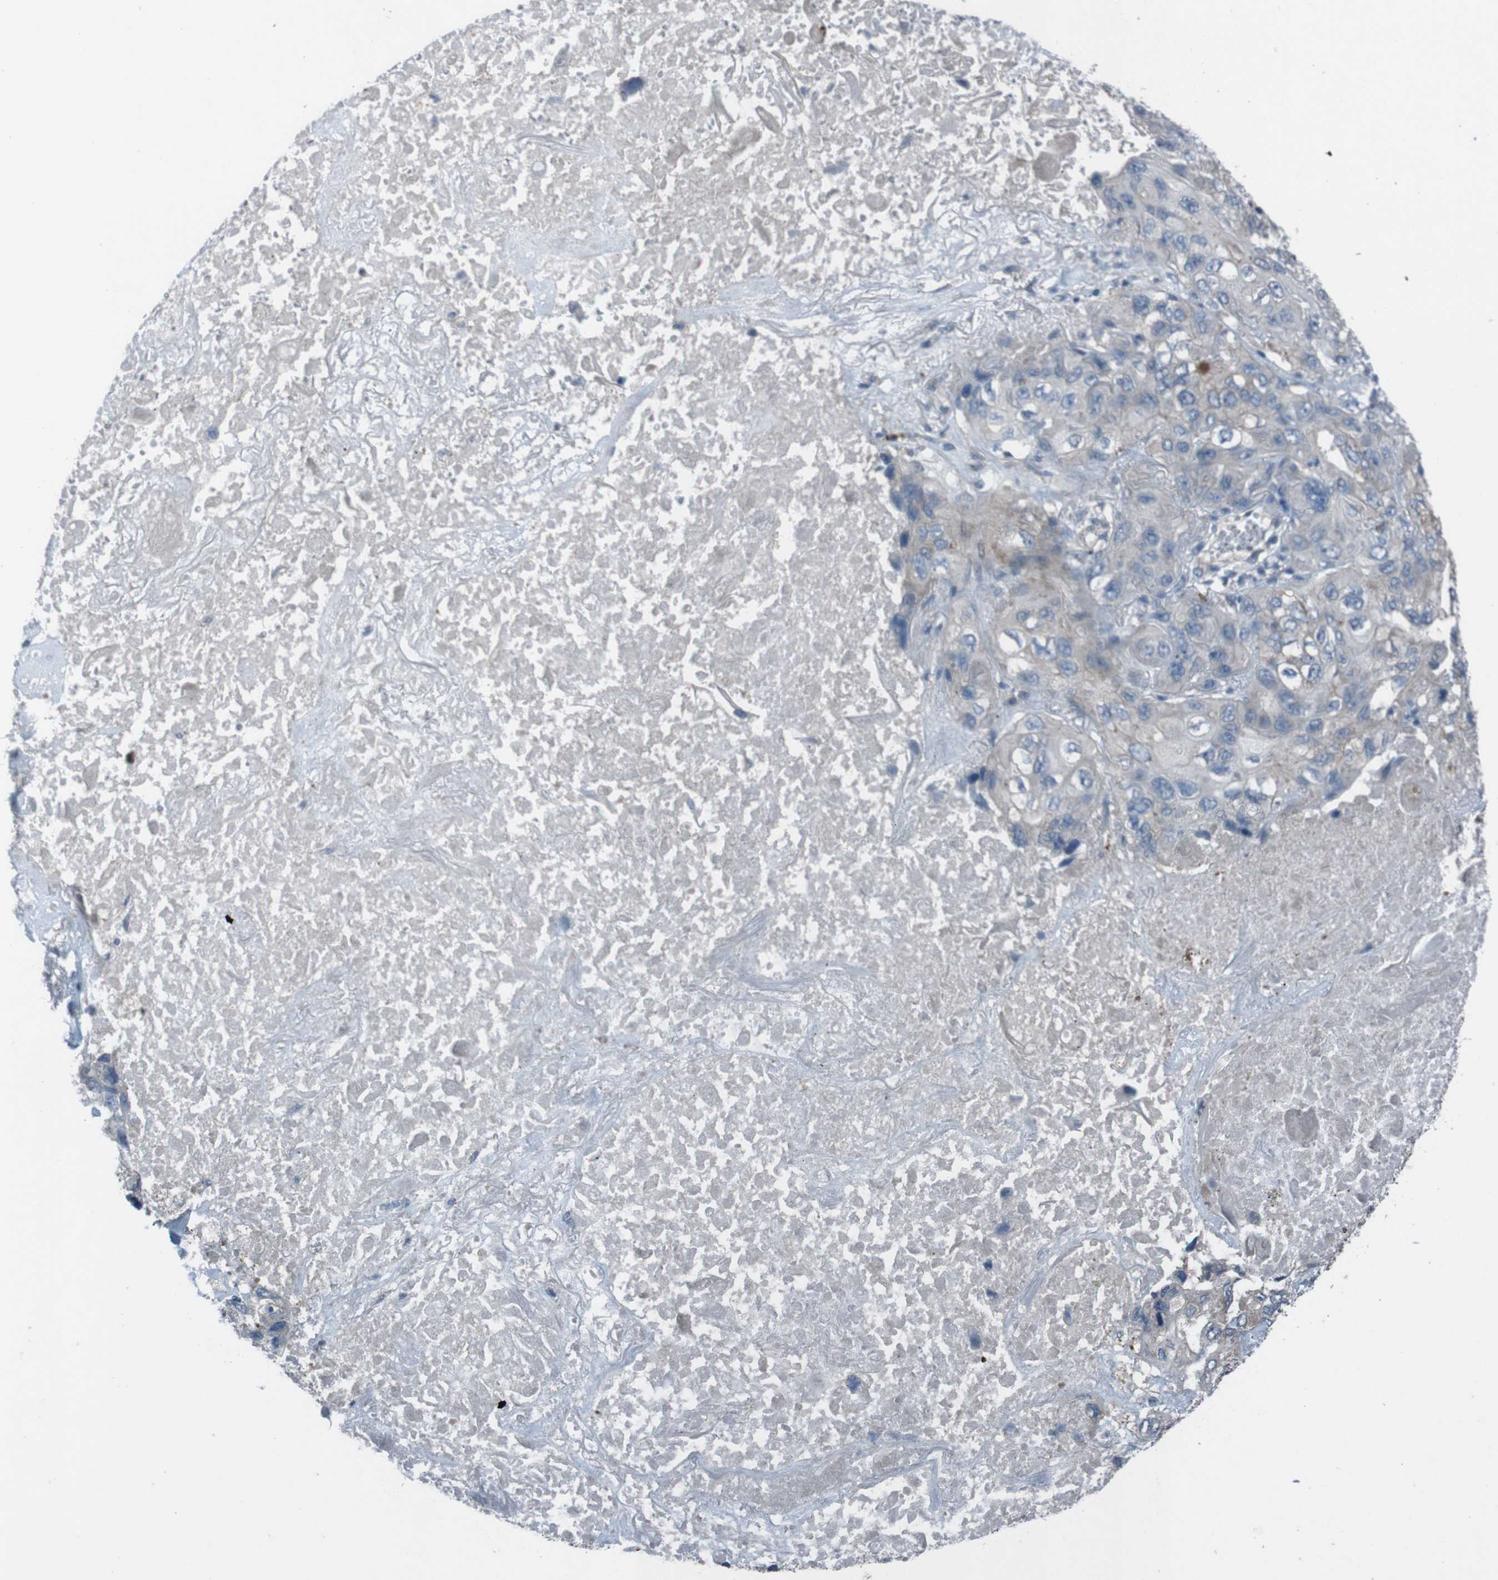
{"staining": {"intensity": "weak", "quantity": "25%-75%", "location": "cytoplasmic/membranous"}, "tissue": "lung cancer", "cell_type": "Tumor cells", "image_type": "cancer", "snomed": [{"axis": "morphology", "description": "Squamous cell carcinoma, NOS"}, {"axis": "topography", "description": "Lung"}], "caption": "A micrograph of human lung squamous cell carcinoma stained for a protein demonstrates weak cytoplasmic/membranous brown staining in tumor cells.", "gene": "EFNA5", "patient": {"sex": "female", "age": 73}}